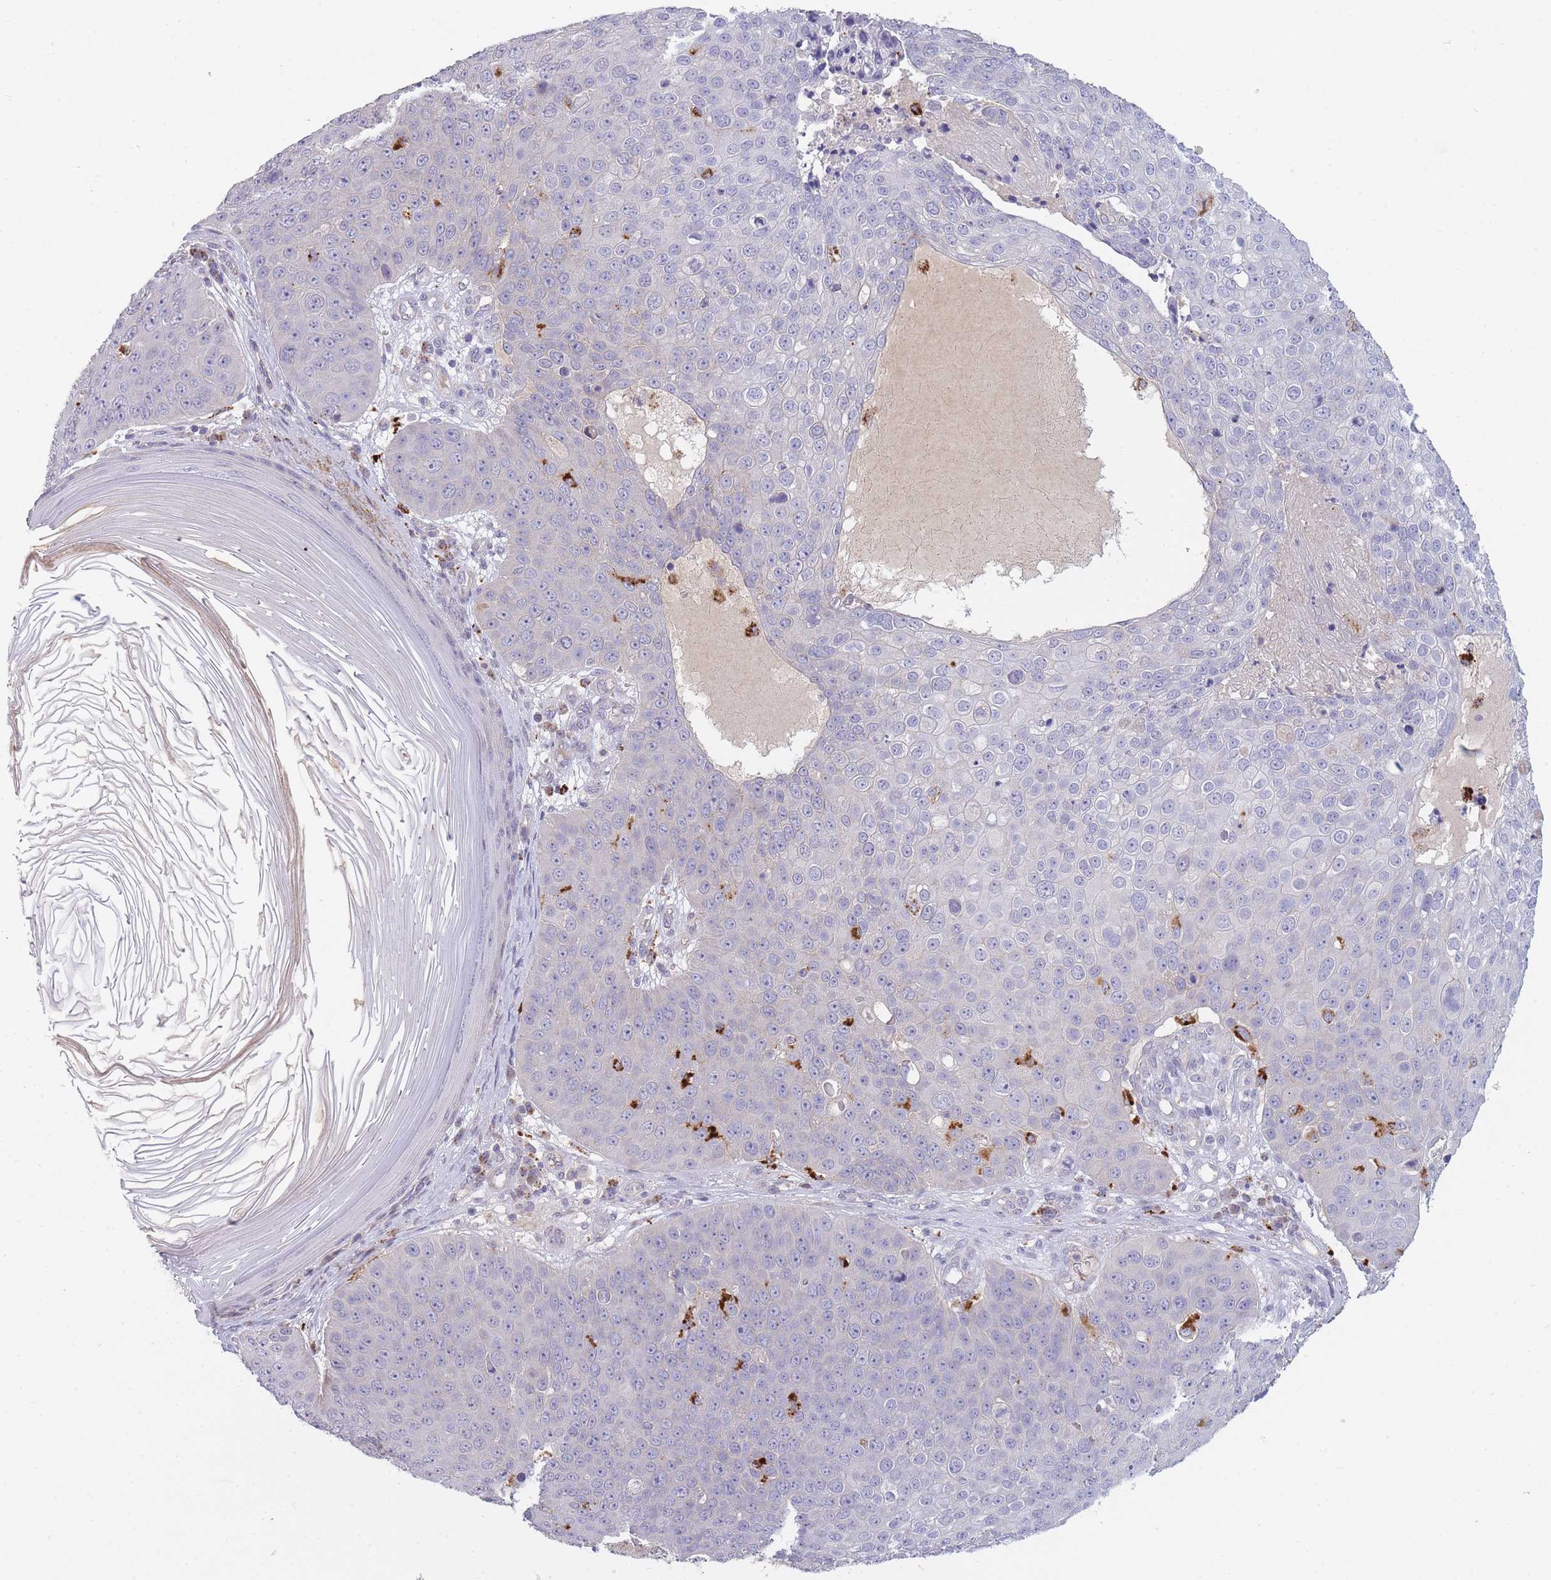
{"staining": {"intensity": "negative", "quantity": "none", "location": "none"}, "tissue": "skin cancer", "cell_type": "Tumor cells", "image_type": "cancer", "snomed": [{"axis": "morphology", "description": "Squamous cell carcinoma, NOS"}, {"axis": "topography", "description": "Skin"}], "caption": "DAB (3,3'-diaminobenzidine) immunohistochemical staining of human skin squamous cell carcinoma reveals no significant expression in tumor cells. (IHC, brightfield microscopy, high magnification).", "gene": "TRIM61", "patient": {"sex": "male", "age": 71}}